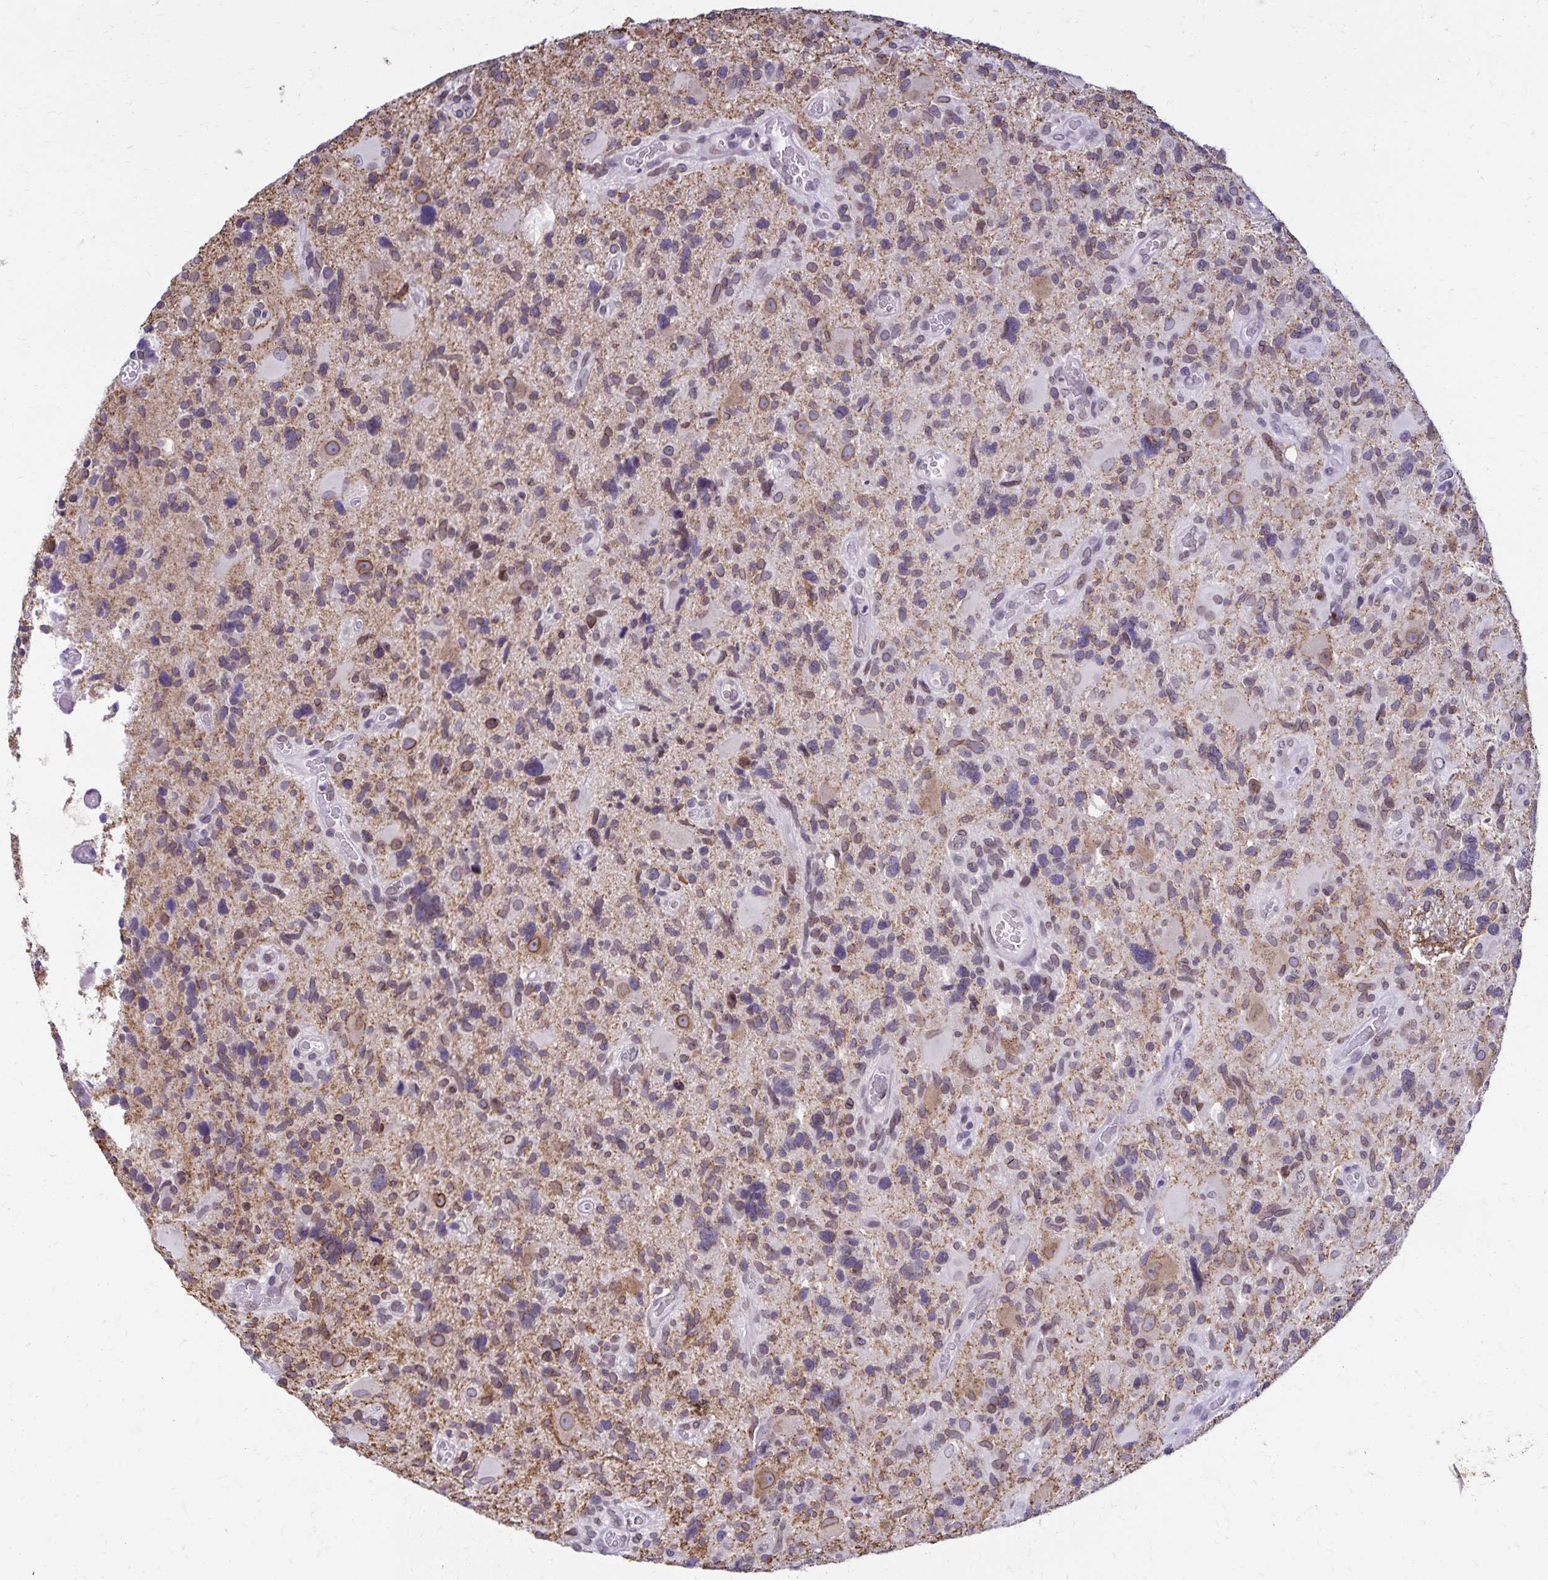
{"staining": {"intensity": "moderate", "quantity": "<25%", "location": "cytoplasmic/membranous,nuclear"}, "tissue": "glioma", "cell_type": "Tumor cells", "image_type": "cancer", "snomed": [{"axis": "morphology", "description": "Glioma, malignant, High grade"}, {"axis": "topography", "description": "Brain"}], "caption": "Protein expression analysis of malignant high-grade glioma displays moderate cytoplasmic/membranous and nuclear positivity in approximately <25% of tumor cells.", "gene": "FAM166C", "patient": {"sex": "male", "age": 49}}